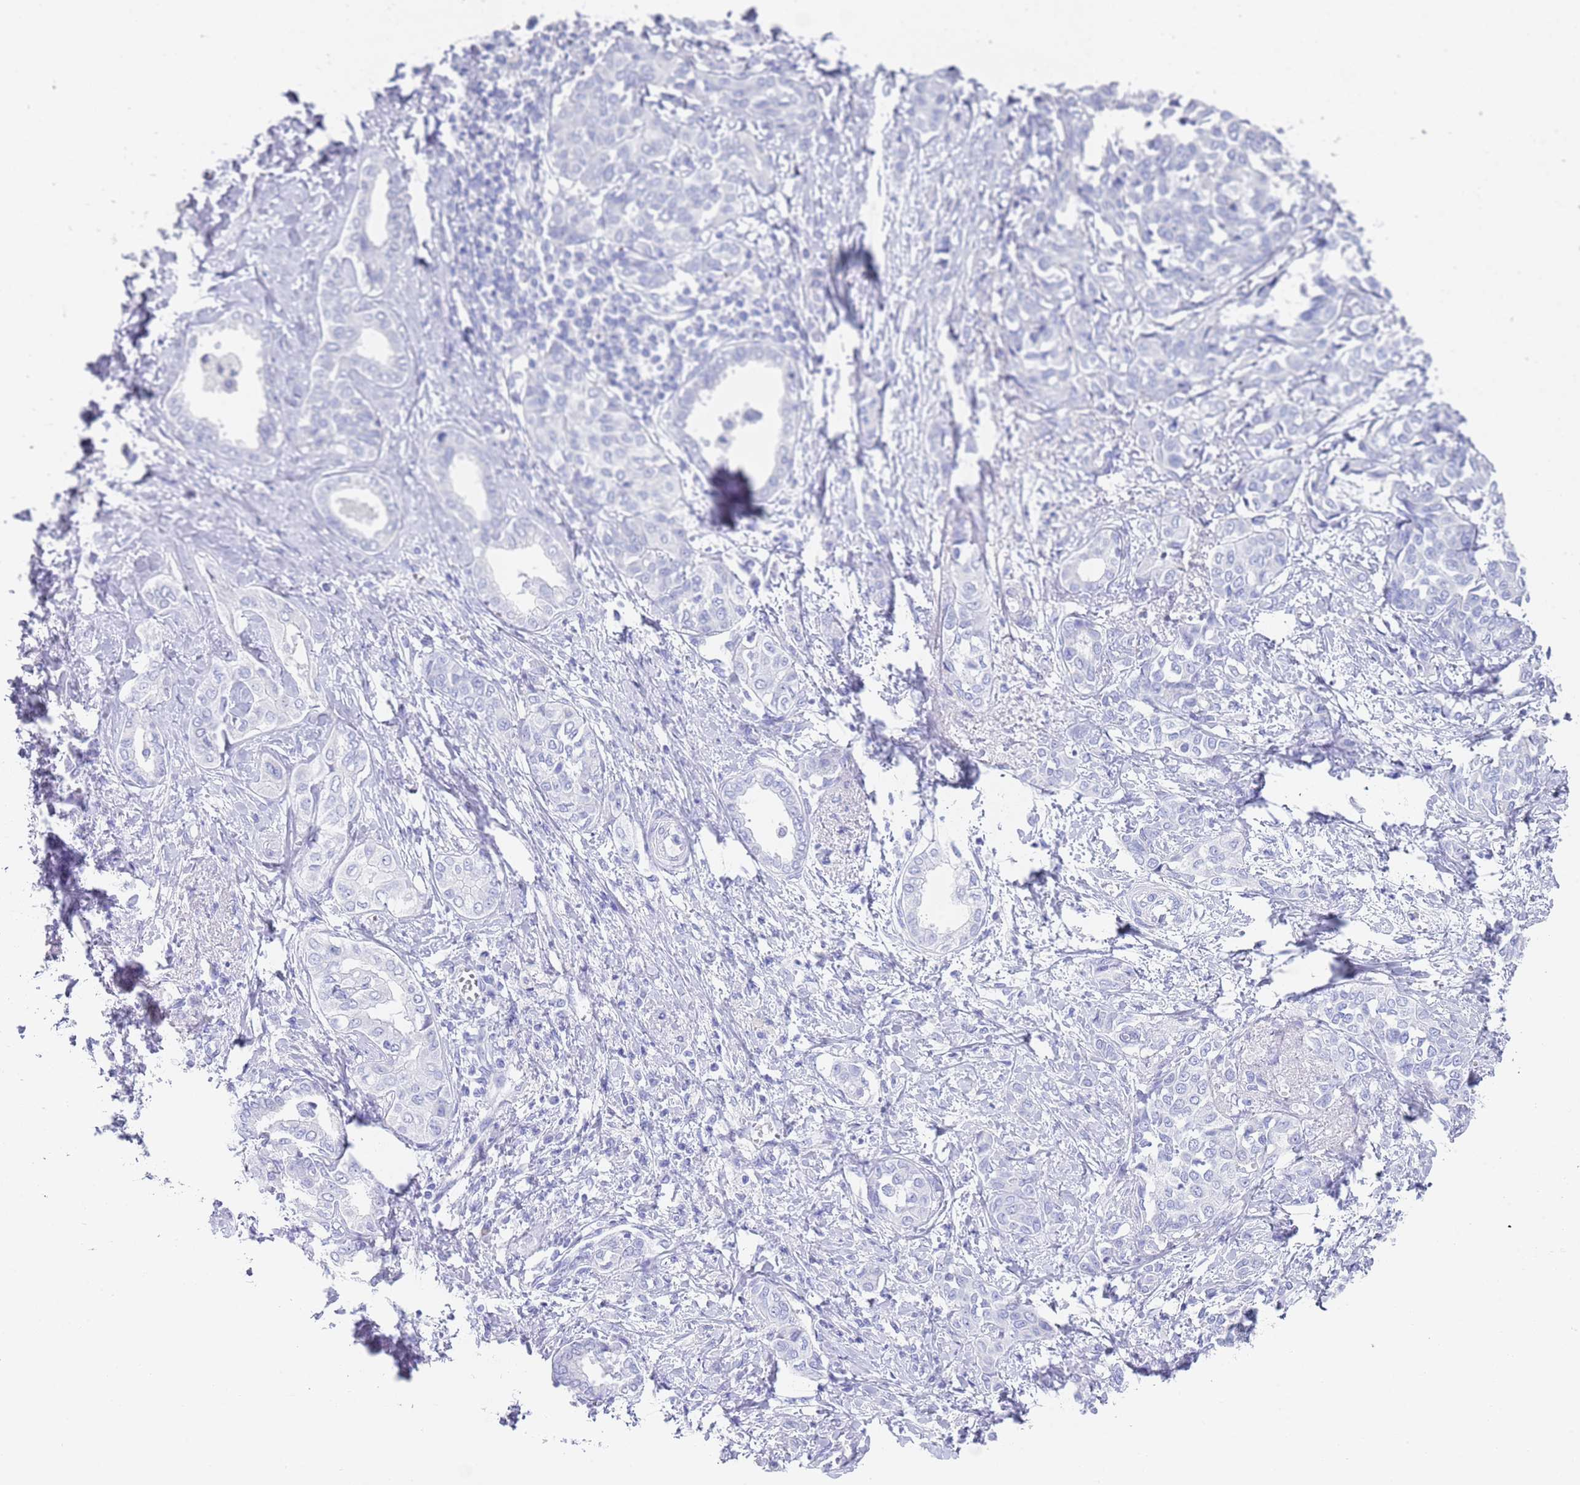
{"staining": {"intensity": "negative", "quantity": "none", "location": "none"}, "tissue": "liver cancer", "cell_type": "Tumor cells", "image_type": "cancer", "snomed": [{"axis": "morphology", "description": "Cholangiocarcinoma"}, {"axis": "topography", "description": "Liver"}], "caption": "This is an immunohistochemistry image of liver cancer (cholangiocarcinoma). There is no positivity in tumor cells.", "gene": "CPXM2", "patient": {"sex": "female", "age": 77}}